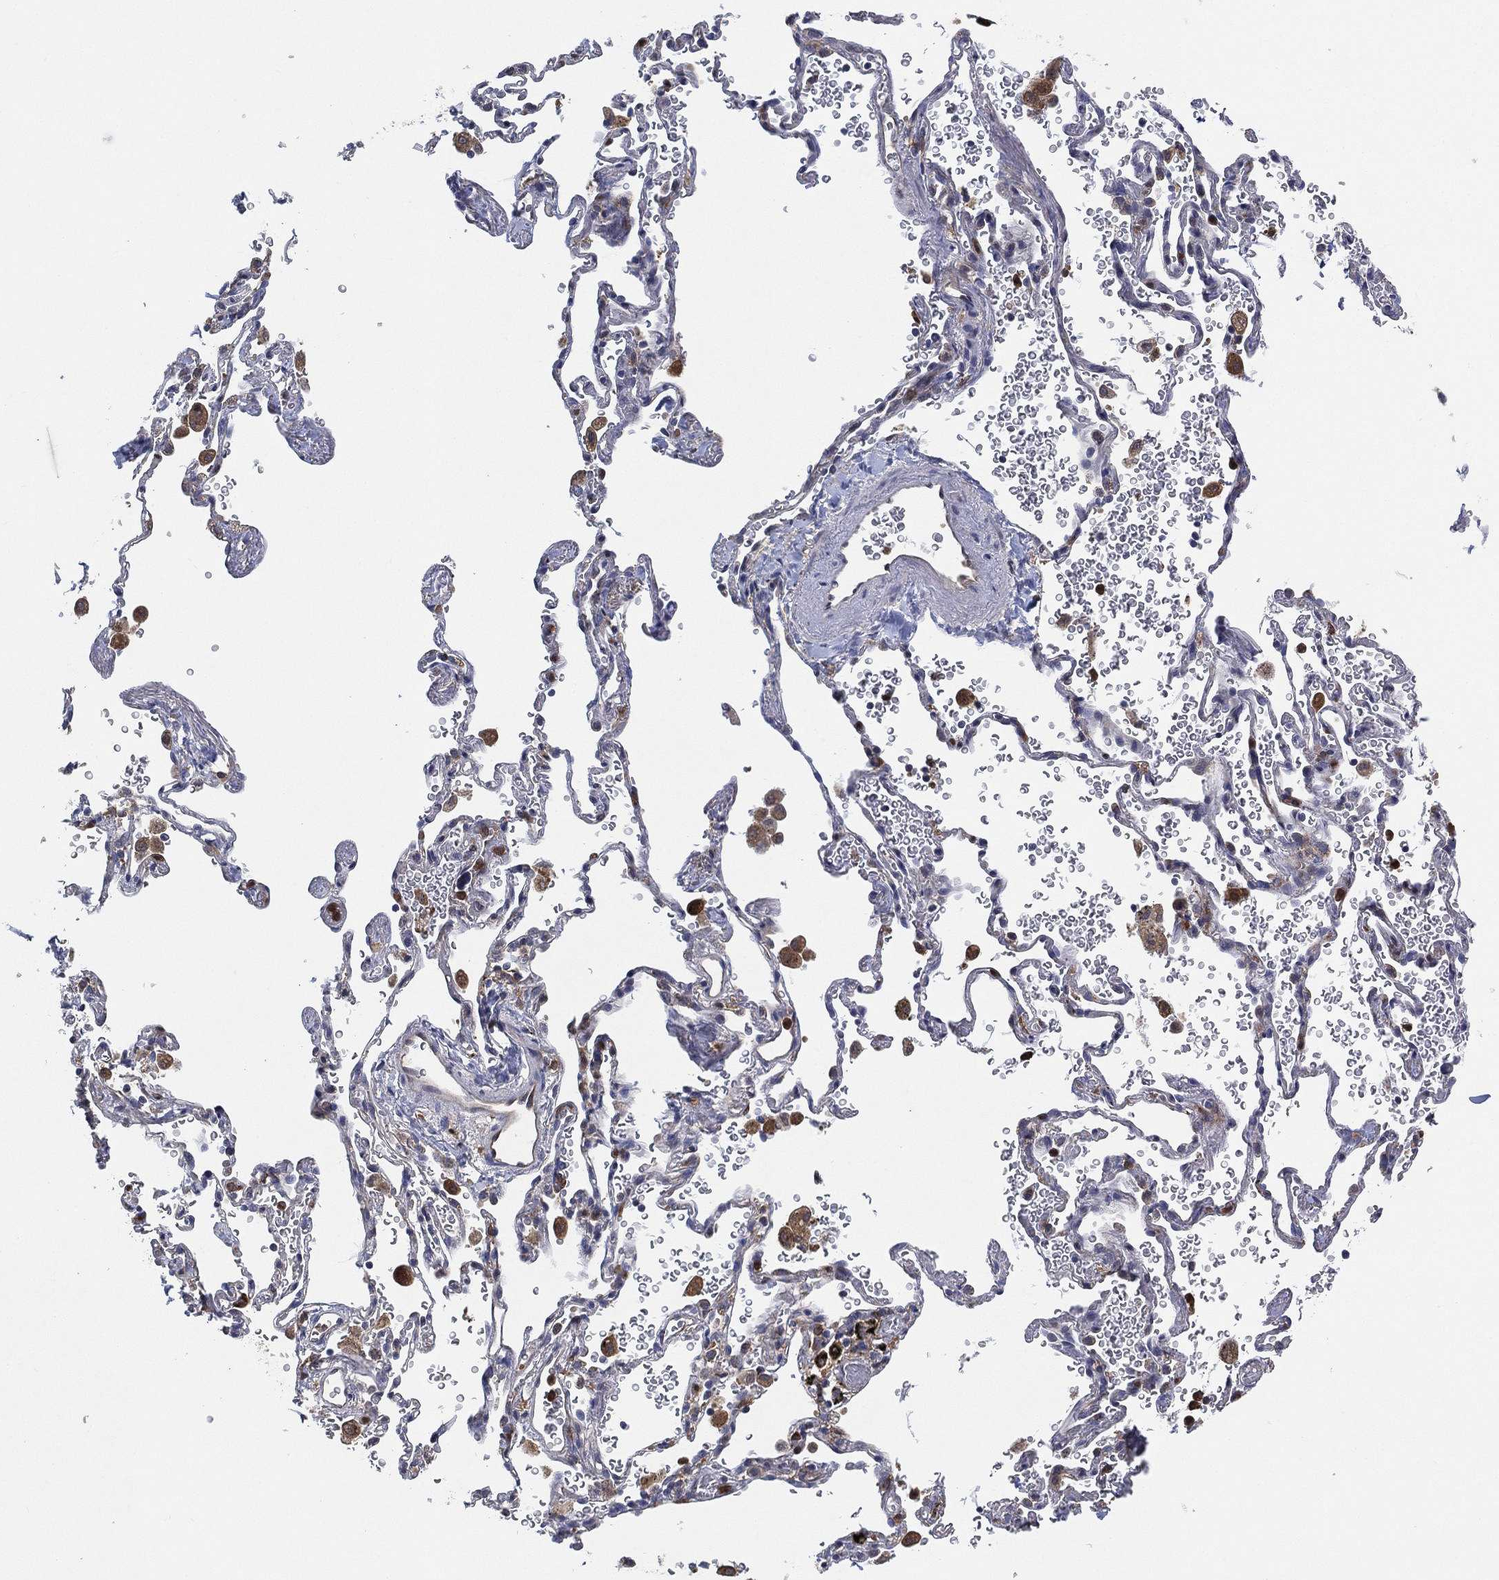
{"staining": {"intensity": "negative", "quantity": "none", "location": "none"}, "tissue": "soft tissue", "cell_type": "Fibroblasts", "image_type": "normal", "snomed": [{"axis": "morphology", "description": "Normal tissue, NOS"}, {"axis": "morphology", "description": "Adenocarcinoma, NOS"}, {"axis": "topography", "description": "Cartilage tissue"}, {"axis": "topography", "description": "Lung"}], "caption": "This is an IHC photomicrograph of benign human soft tissue. There is no positivity in fibroblasts.", "gene": "FES", "patient": {"sex": "male", "age": 59}}